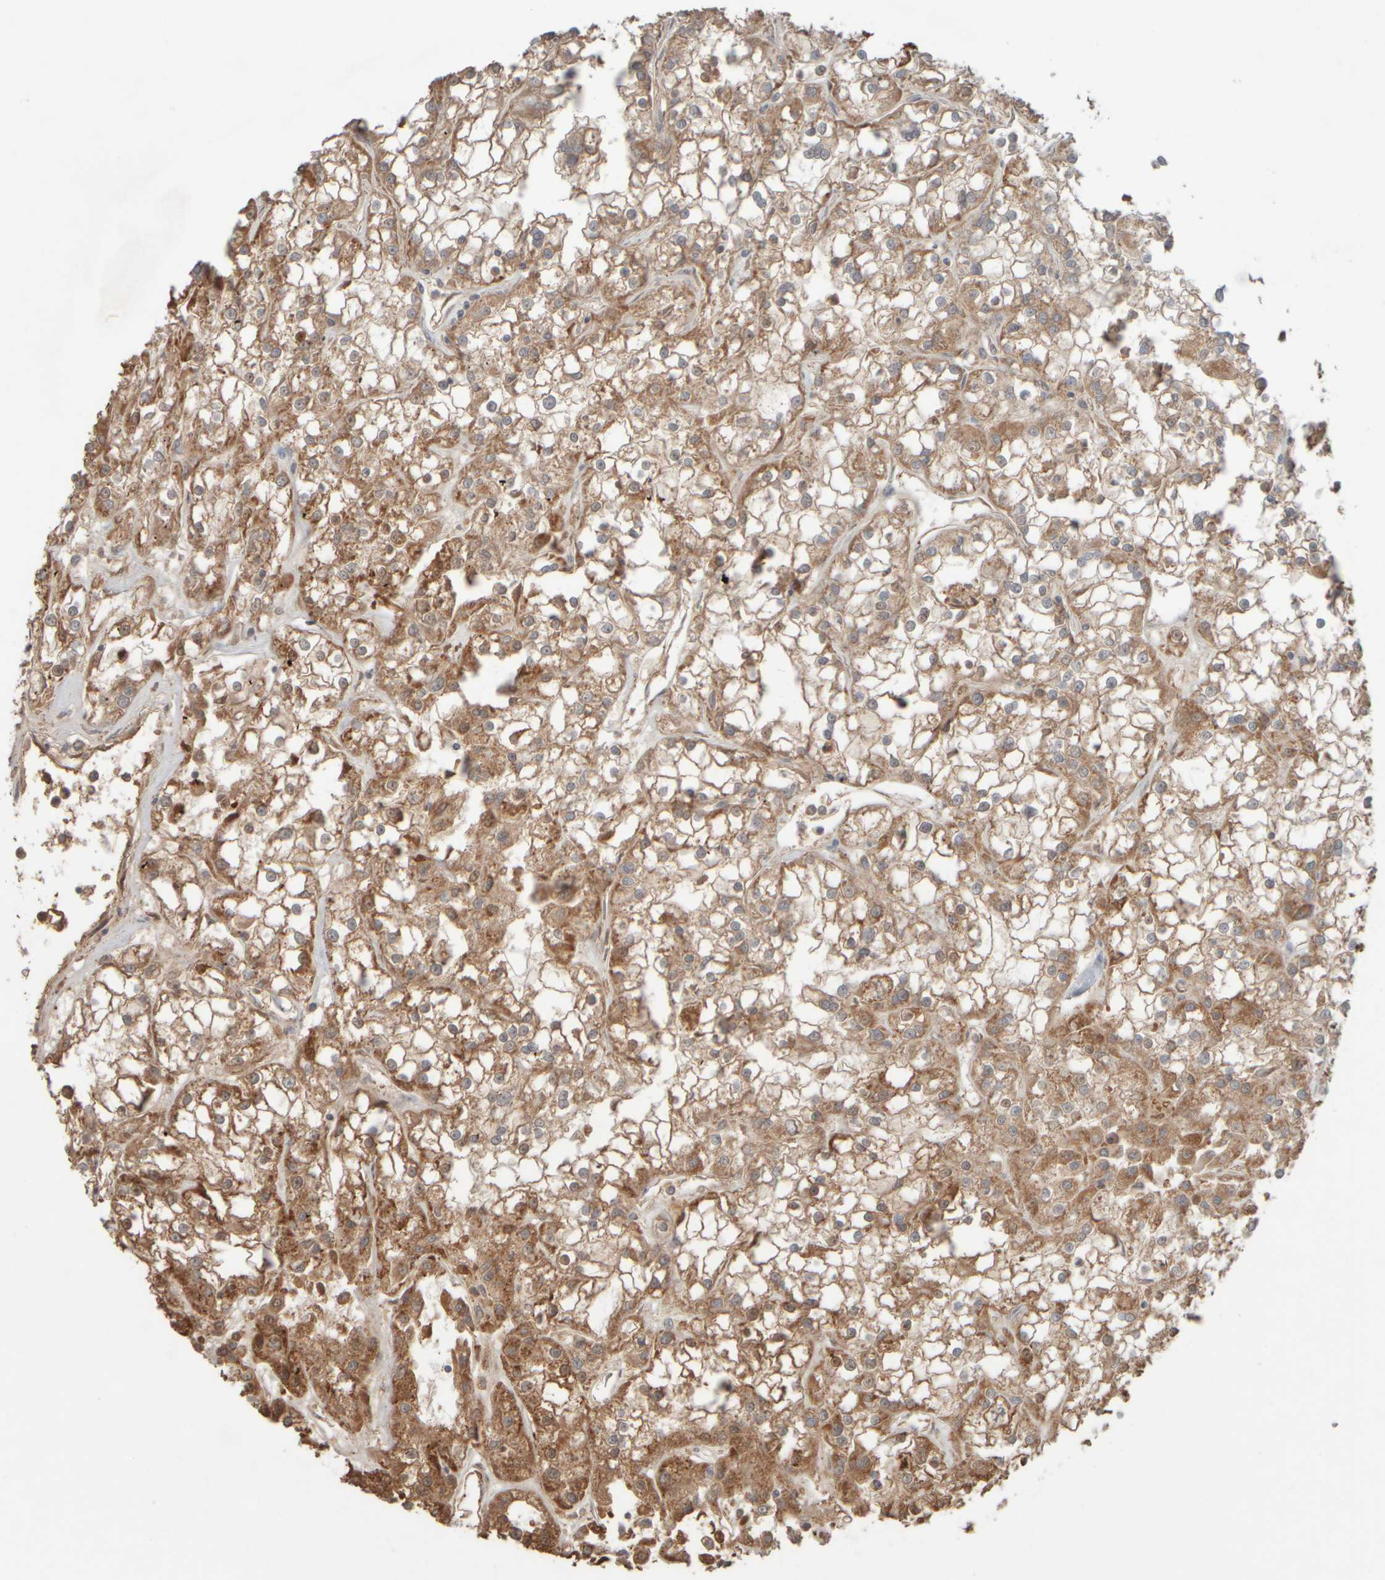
{"staining": {"intensity": "strong", "quantity": "25%-75%", "location": "cytoplasmic/membranous"}, "tissue": "renal cancer", "cell_type": "Tumor cells", "image_type": "cancer", "snomed": [{"axis": "morphology", "description": "Adenocarcinoma, NOS"}, {"axis": "topography", "description": "Kidney"}], "caption": "Human renal adenocarcinoma stained with a protein marker reveals strong staining in tumor cells.", "gene": "EIF2B3", "patient": {"sex": "female", "age": 52}}